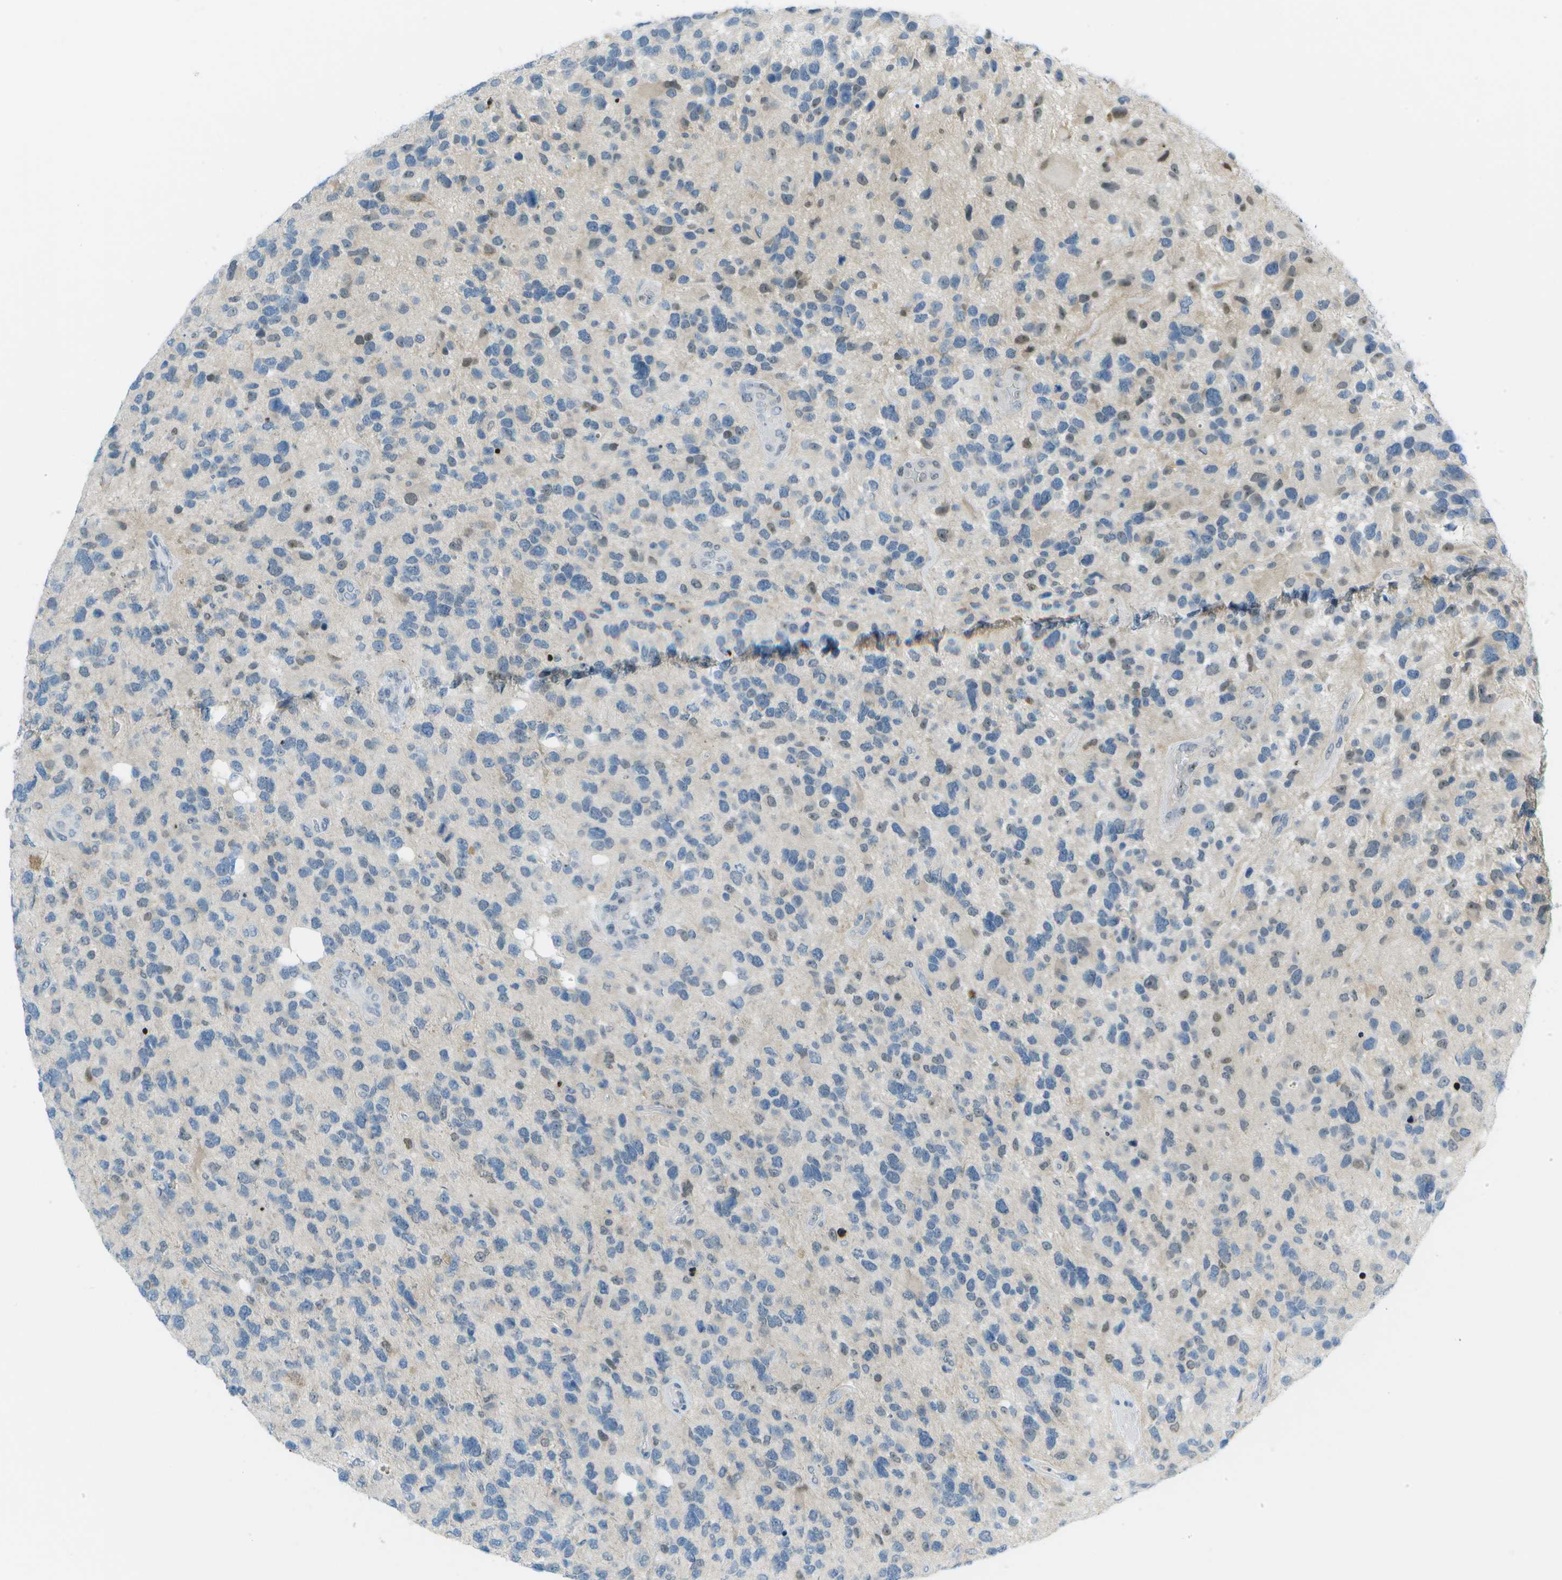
{"staining": {"intensity": "negative", "quantity": "none", "location": "none"}, "tissue": "glioma", "cell_type": "Tumor cells", "image_type": "cancer", "snomed": [{"axis": "morphology", "description": "Glioma, malignant, High grade"}, {"axis": "topography", "description": "Brain"}], "caption": "Tumor cells are negative for brown protein staining in glioma.", "gene": "PITHD1", "patient": {"sex": "female", "age": 58}}